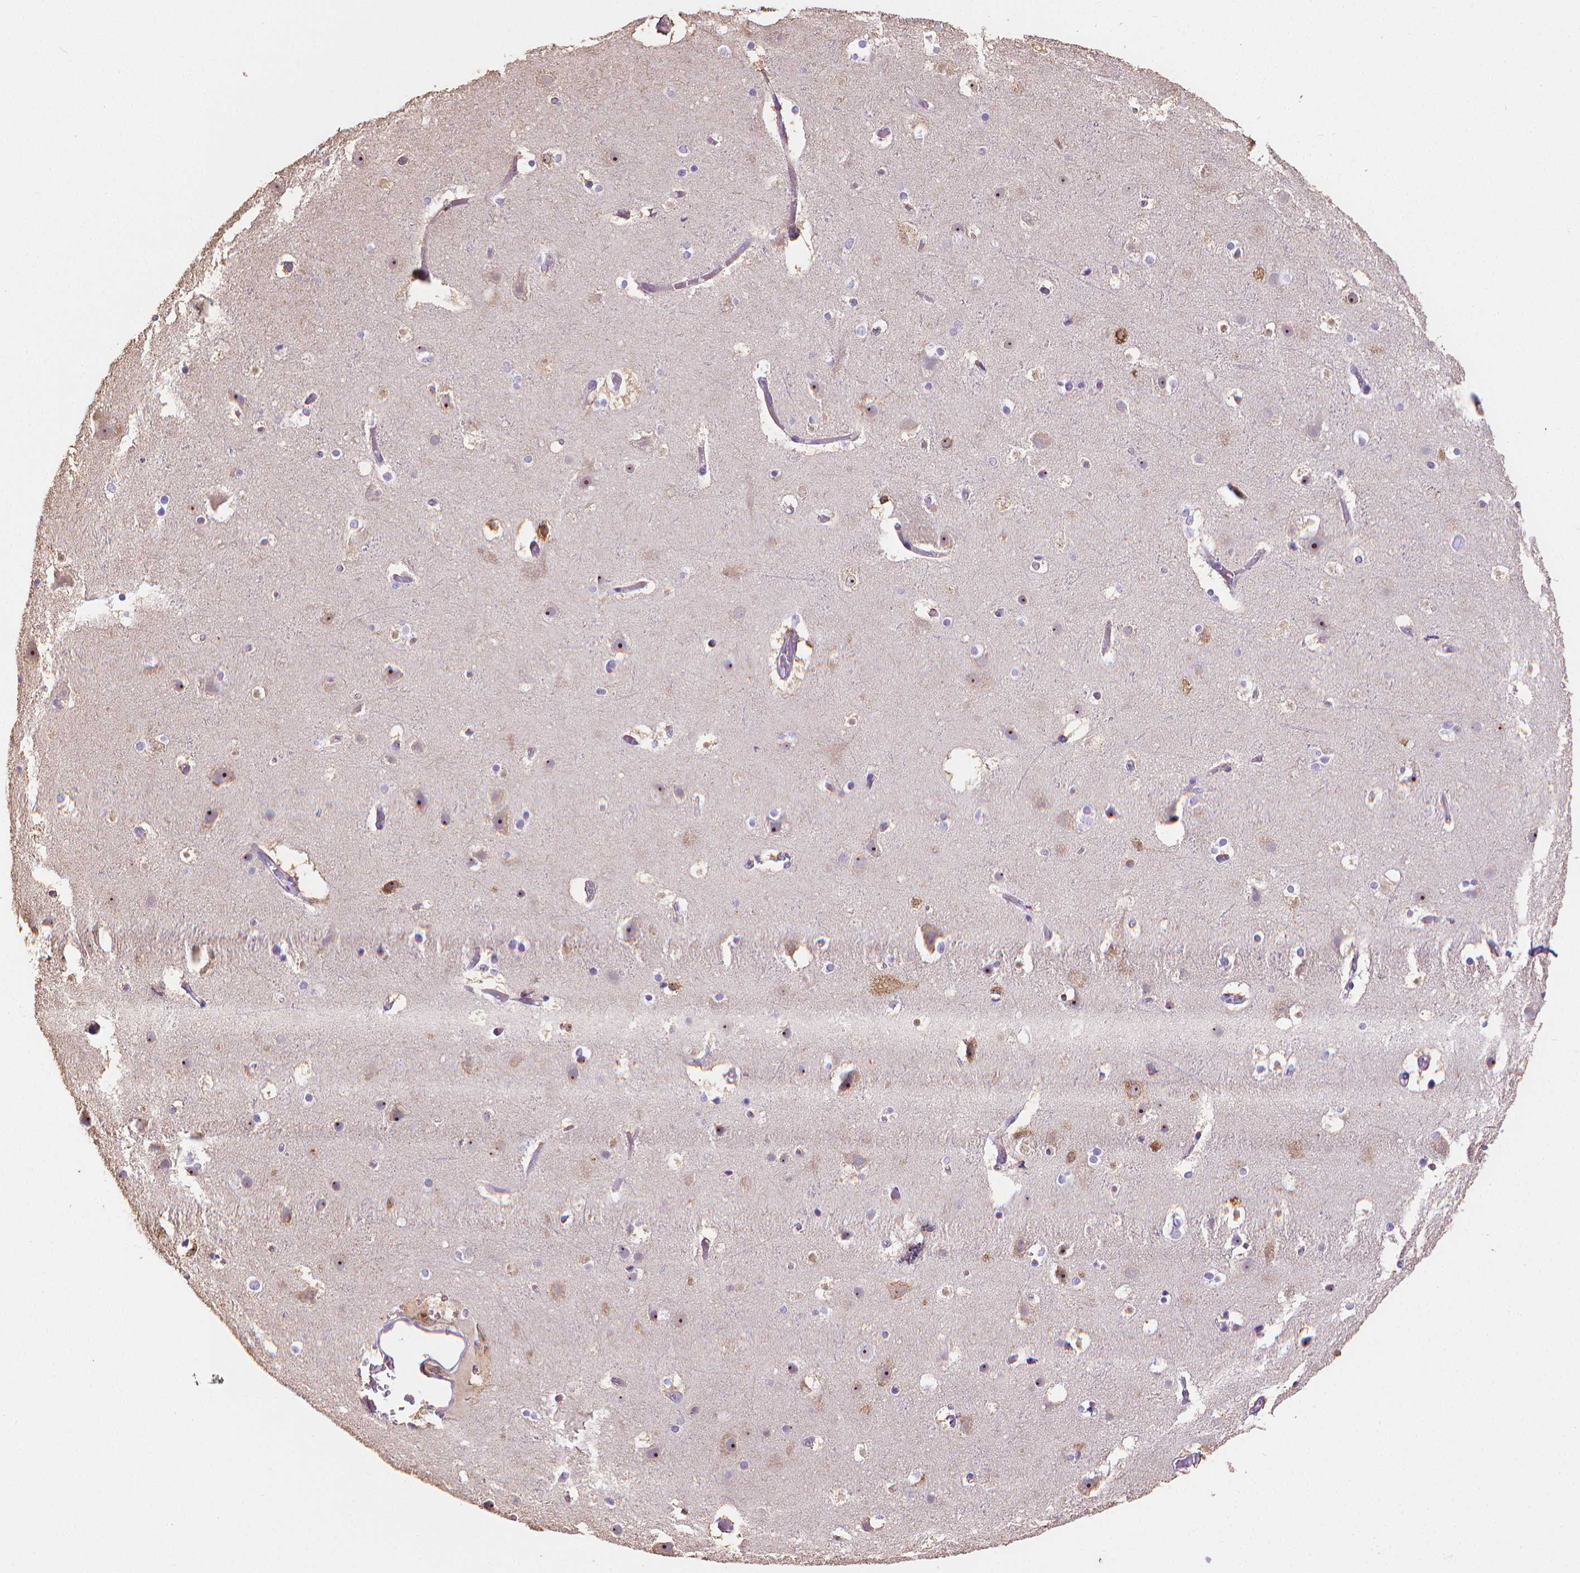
{"staining": {"intensity": "negative", "quantity": "none", "location": "none"}, "tissue": "cerebral cortex", "cell_type": "Endothelial cells", "image_type": "normal", "snomed": [{"axis": "morphology", "description": "Normal tissue, NOS"}, {"axis": "topography", "description": "Cerebral cortex"}], "caption": "Human cerebral cortex stained for a protein using immunohistochemistry displays no positivity in endothelial cells.", "gene": "PNMA2", "patient": {"sex": "female", "age": 52}}